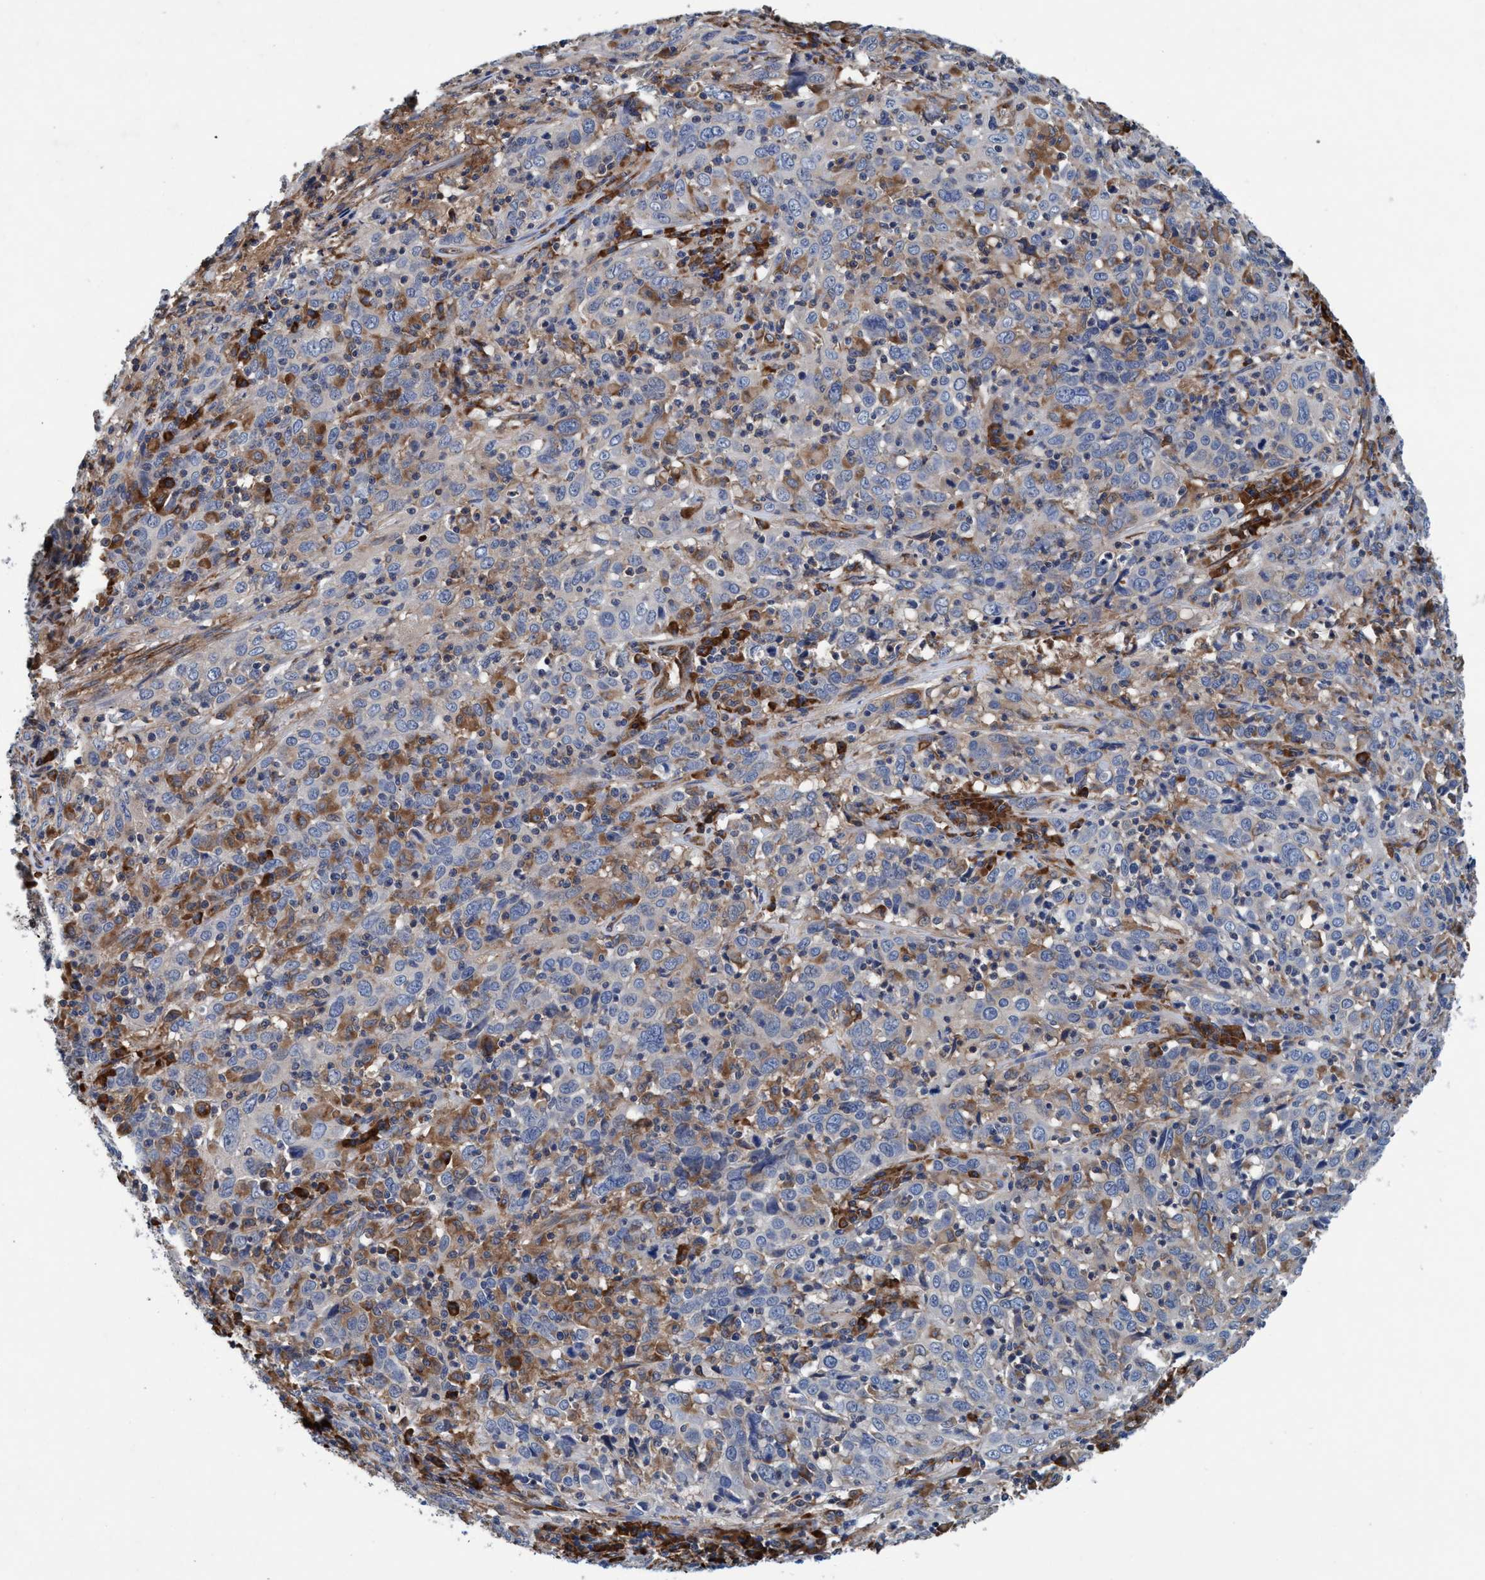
{"staining": {"intensity": "moderate", "quantity": "<25%", "location": "cytoplasmic/membranous"}, "tissue": "cervical cancer", "cell_type": "Tumor cells", "image_type": "cancer", "snomed": [{"axis": "morphology", "description": "Squamous cell carcinoma, NOS"}, {"axis": "topography", "description": "Cervix"}], "caption": "Protein analysis of cervical squamous cell carcinoma tissue shows moderate cytoplasmic/membranous expression in approximately <25% of tumor cells.", "gene": "ENDOG", "patient": {"sex": "female", "age": 46}}